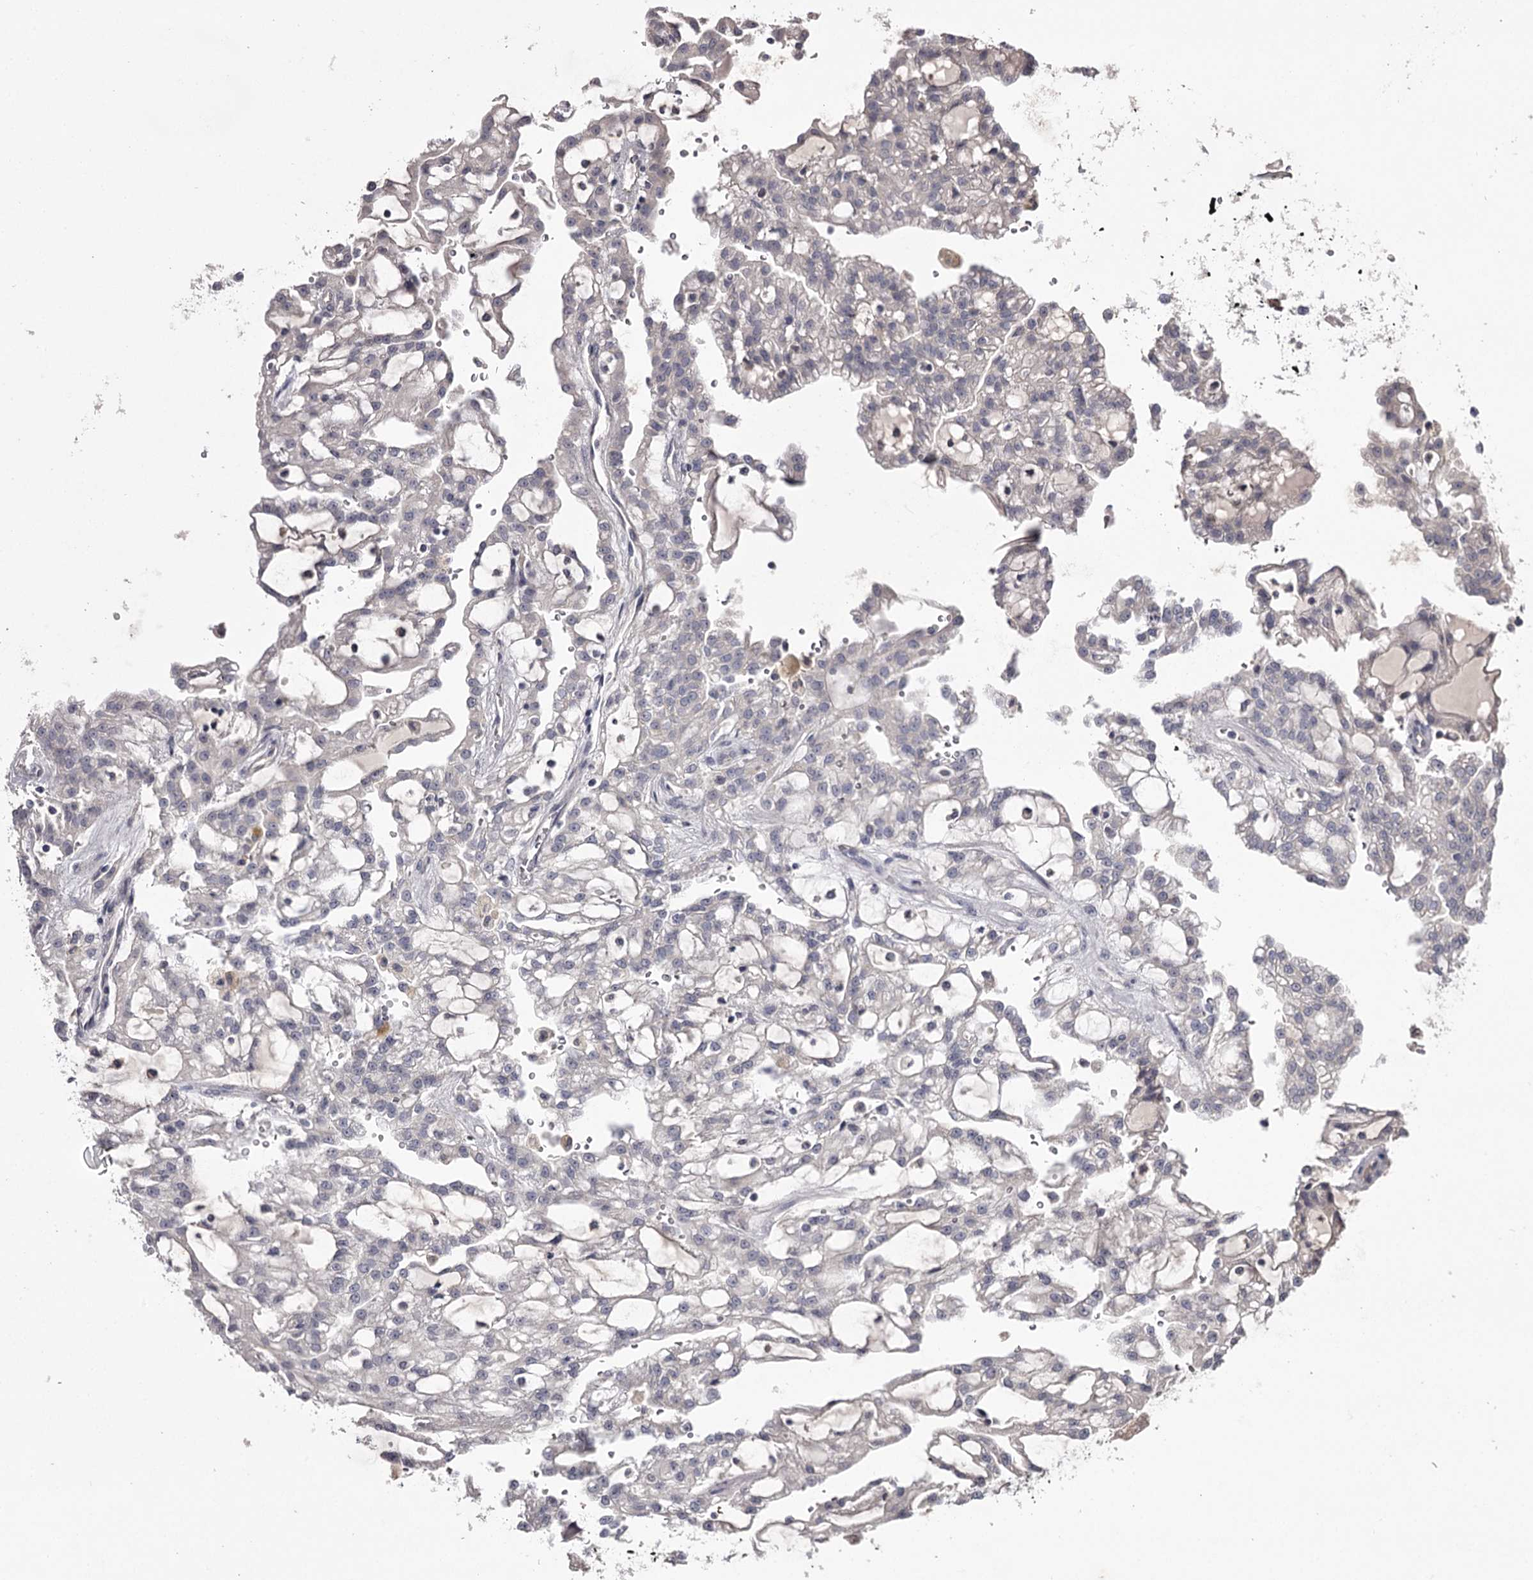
{"staining": {"intensity": "negative", "quantity": "none", "location": "none"}, "tissue": "renal cancer", "cell_type": "Tumor cells", "image_type": "cancer", "snomed": [{"axis": "morphology", "description": "Adenocarcinoma, NOS"}, {"axis": "topography", "description": "Kidney"}], "caption": "DAB (3,3'-diaminobenzidine) immunohistochemical staining of renal adenocarcinoma shows no significant positivity in tumor cells.", "gene": "PRM2", "patient": {"sex": "male", "age": 63}}